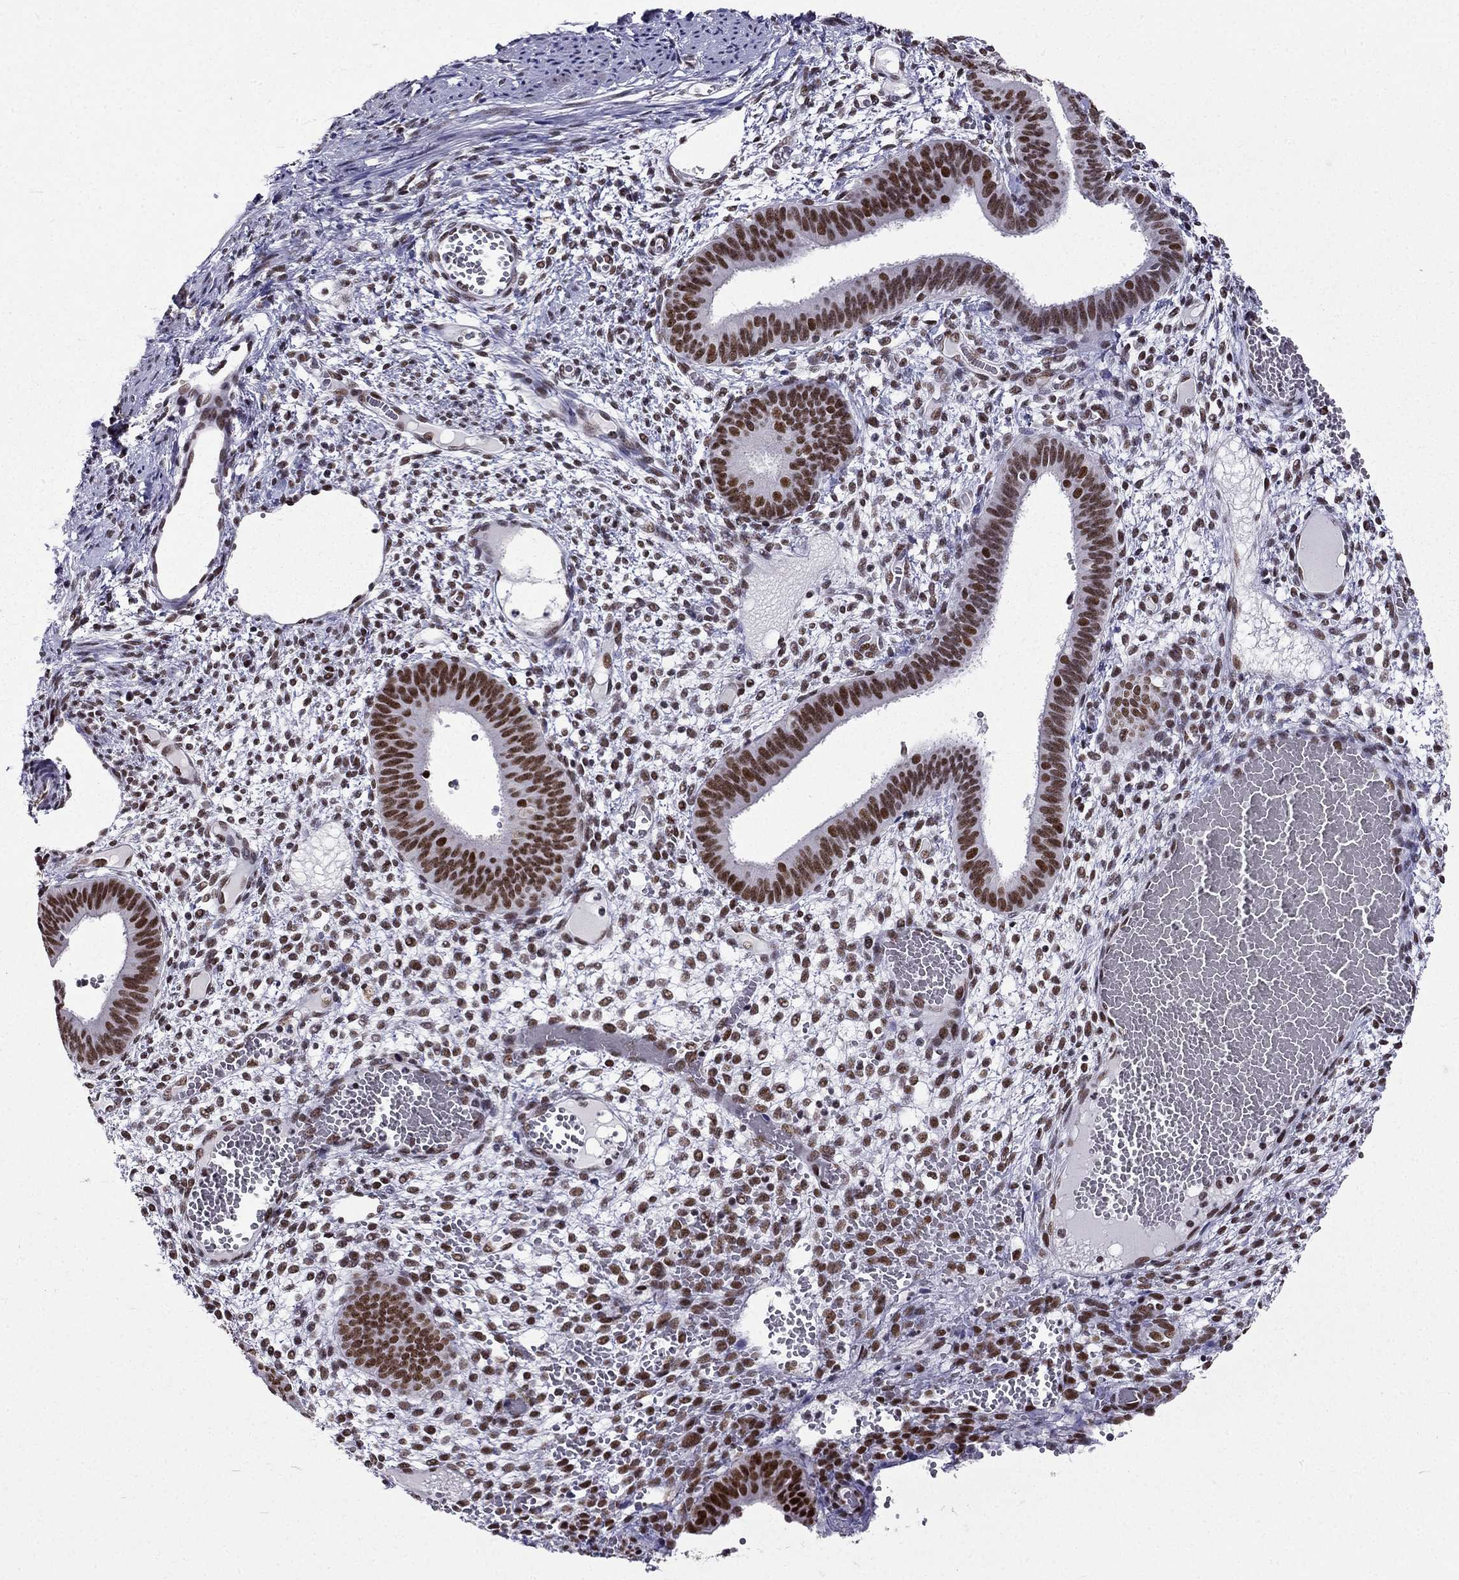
{"staining": {"intensity": "moderate", "quantity": "<25%", "location": "nuclear"}, "tissue": "endometrium", "cell_type": "Cells in endometrial stroma", "image_type": "normal", "snomed": [{"axis": "morphology", "description": "Normal tissue, NOS"}, {"axis": "topography", "description": "Endometrium"}], "caption": "An IHC histopathology image of unremarkable tissue is shown. Protein staining in brown shows moderate nuclear positivity in endometrium within cells in endometrial stroma.", "gene": "ZNF420", "patient": {"sex": "female", "age": 42}}